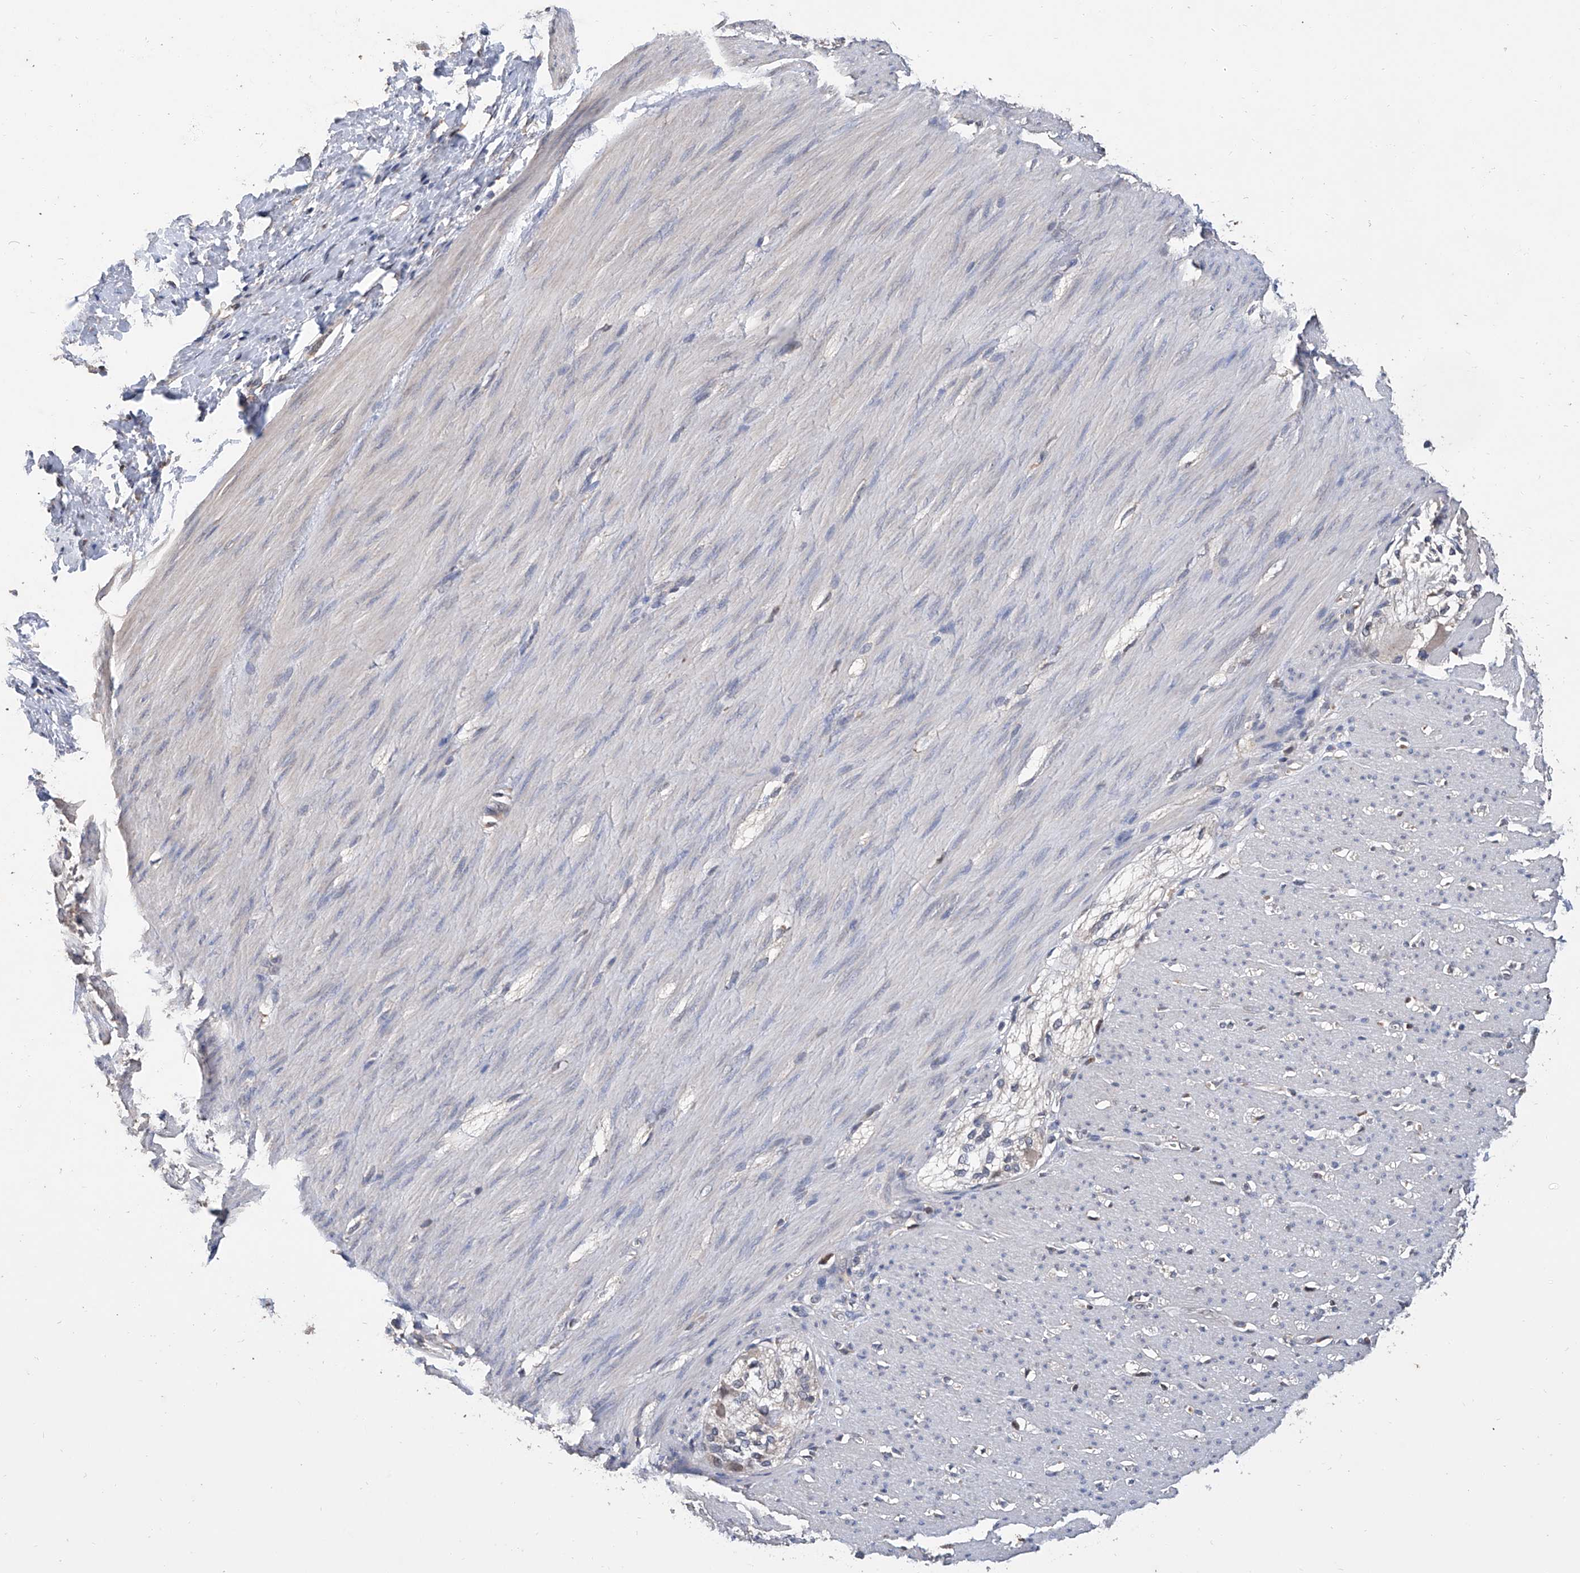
{"staining": {"intensity": "negative", "quantity": "none", "location": "none"}, "tissue": "smooth muscle", "cell_type": "Smooth muscle cells", "image_type": "normal", "snomed": [{"axis": "morphology", "description": "Normal tissue, NOS"}, {"axis": "morphology", "description": "Adenocarcinoma, NOS"}, {"axis": "topography", "description": "Colon"}, {"axis": "topography", "description": "Peripheral nerve tissue"}], "caption": "A photomicrograph of smooth muscle stained for a protein demonstrates no brown staining in smooth muscle cells.", "gene": "GPT", "patient": {"sex": "male", "age": 14}}